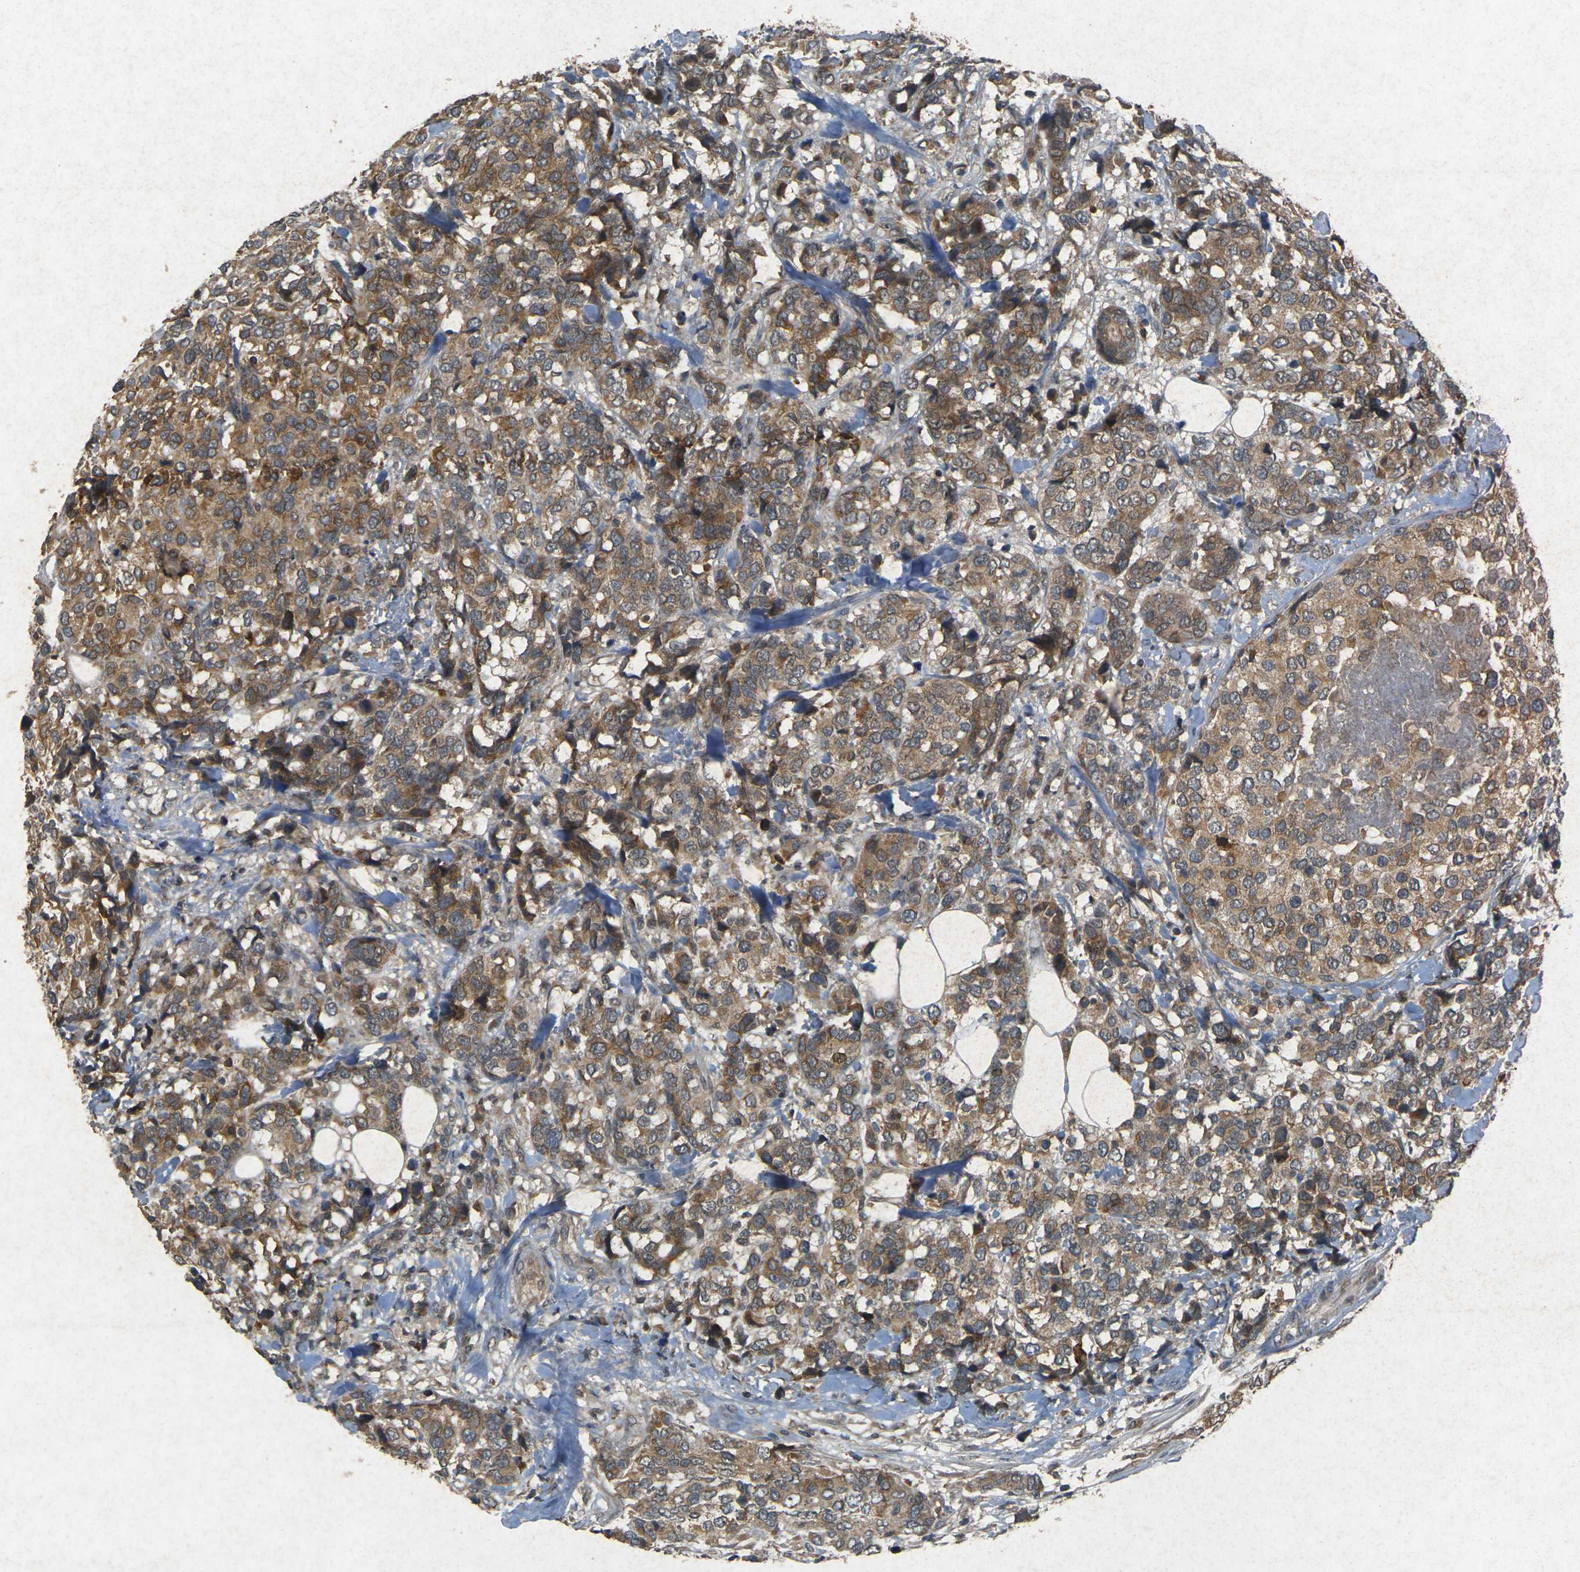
{"staining": {"intensity": "moderate", "quantity": ">75%", "location": "cytoplasmic/membranous"}, "tissue": "breast cancer", "cell_type": "Tumor cells", "image_type": "cancer", "snomed": [{"axis": "morphology", "description": "Lobular carcinoma"}, {"axis": "topography", "description": "Breast"}], "caption": "Lobular carcinoma (breast) stained with a protein marker exhibits moderate staining in tumor cells.", "gene": "ERN1", "patient": {"sex": "female", "age": 59}}